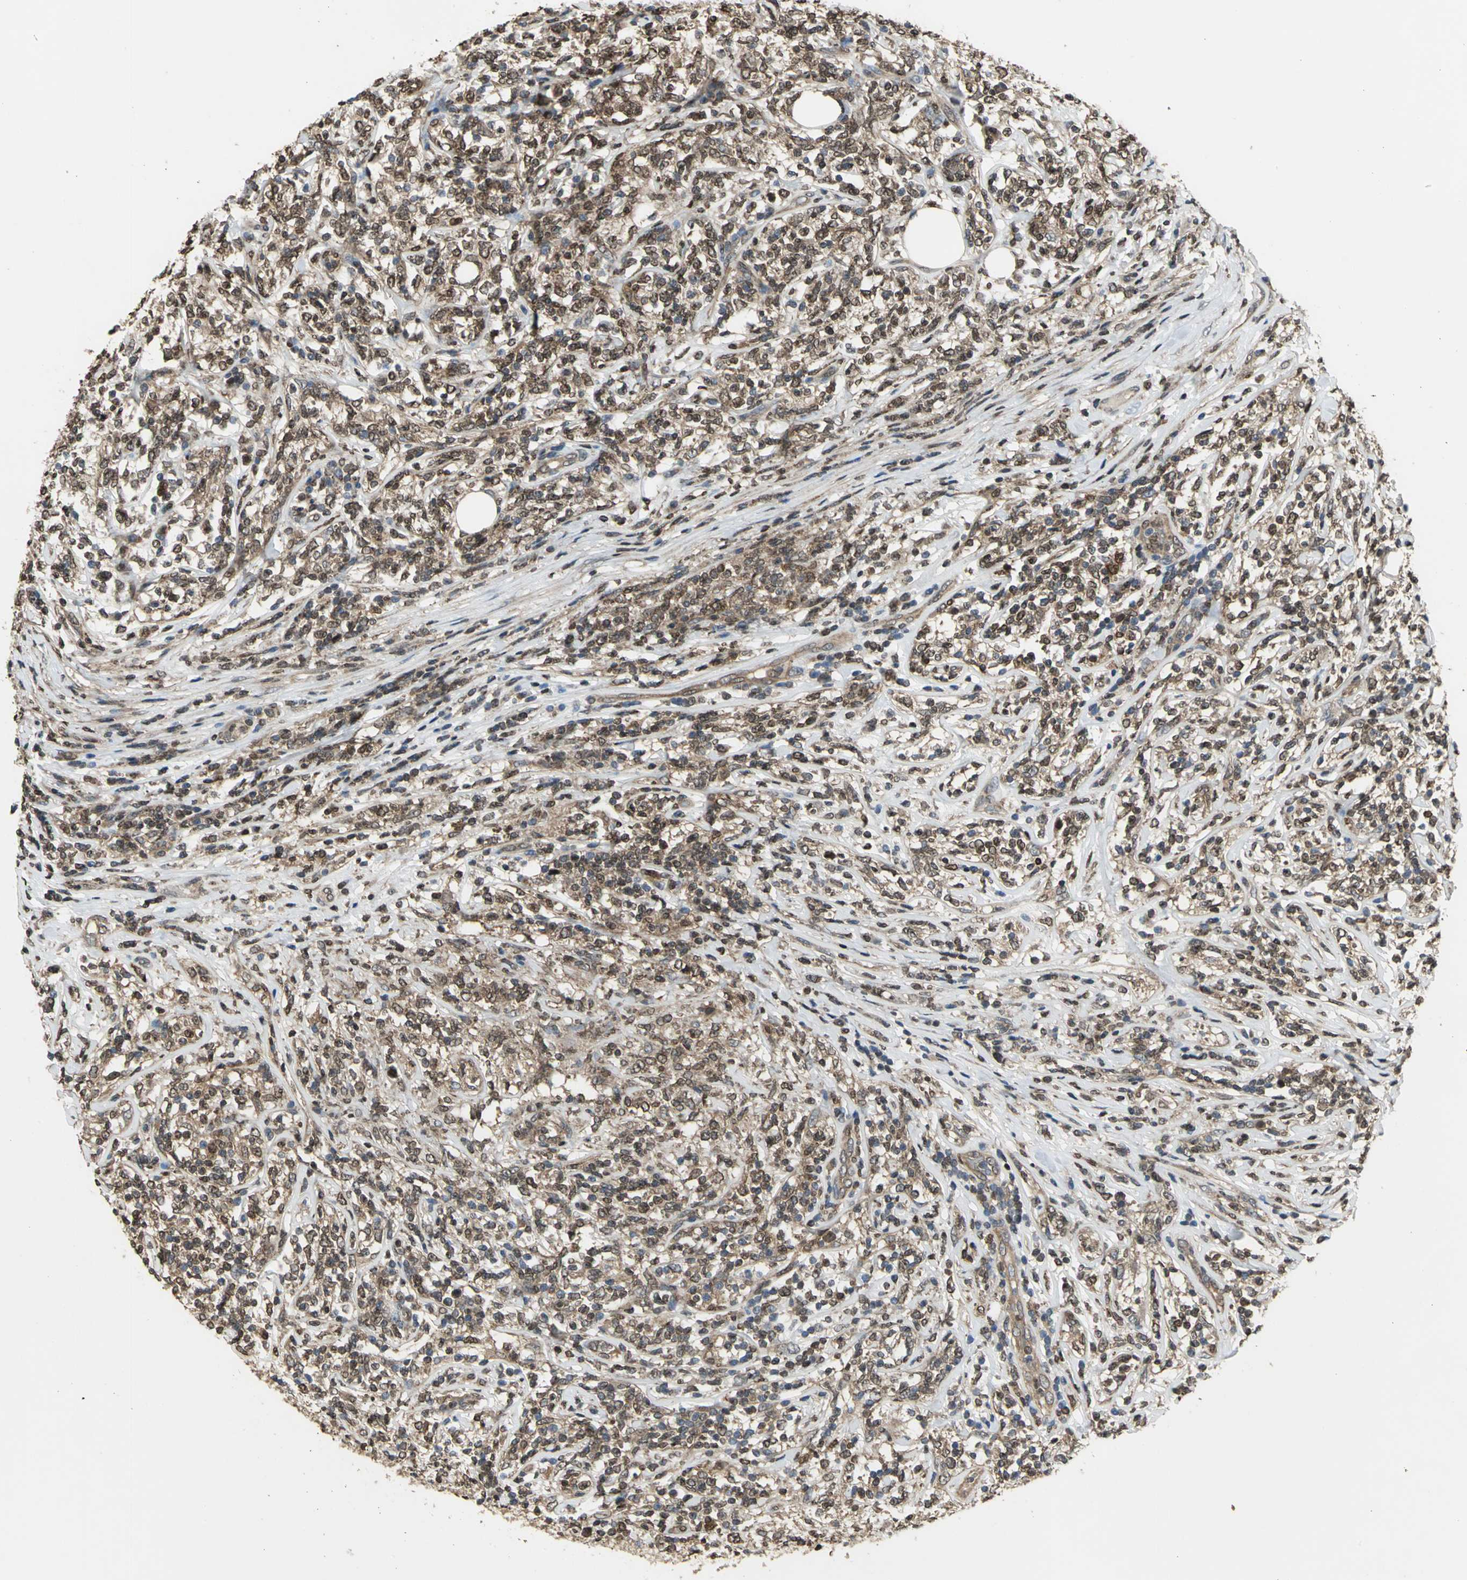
{"staining": {"intensity": "moderate", "quantity": ">75%", "location": "cytoplasmic/membranous,nuclear"}, "tissue": "lymphoma", "cell_type": "Tumor cells", "image_type": "cancer", "snomed": [{"axis": "morphology", "description": "Malignant lymphoma, non-Hodgkin's type, High grade"}, {"axis": "topography", "description": "Lymph node"}], "caption": "Protein analysis of lymphoma tissue shows moderate cytoplasmic/membranous and nuclear staining in approximately >75% of tumor cells.", "gene": "AHR", "patient": {"sex": "female", "age": 84}}